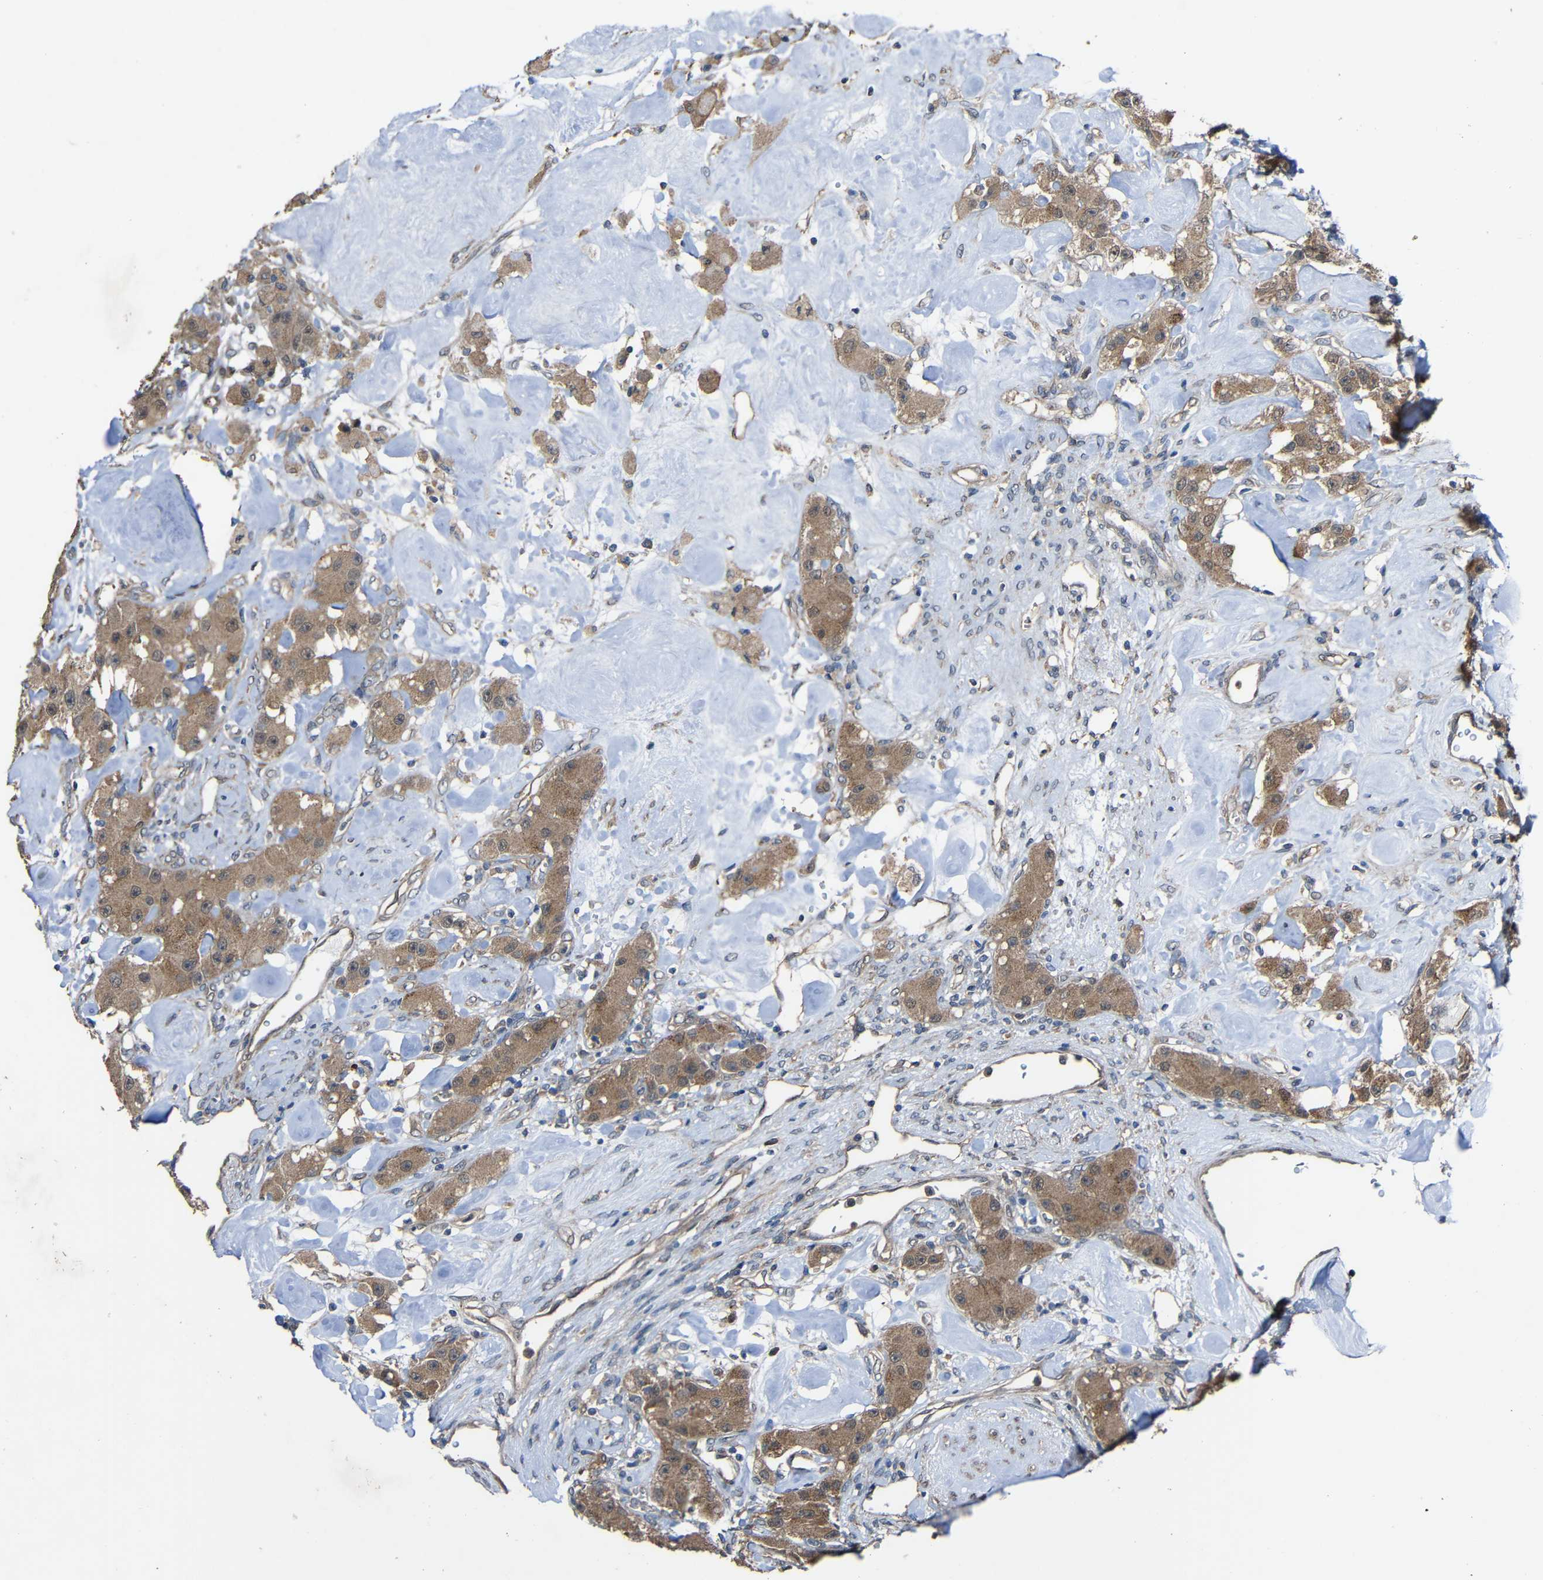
{"staining": {"intensity": "moderate", "quantity": ">75%", "location": "cytoplasmic/membranous"}, "tissue": "carcinoid", "cell_type": "Tumor cells", "image_type": "cancer", "snomed": [{"axis": "morphology", "description": "Carcinoid, malignant, NOS"}, {"axis": "topography", "description": "Pancreas"}], "caption": "Brown immunohistochemical staining in human carcinoid demonstrates moderate cytoplasmic/membranous positivity in about >75% of tumor cells.", "gene": "CHST9", "patient": {"sex": "male", "age": 41}}